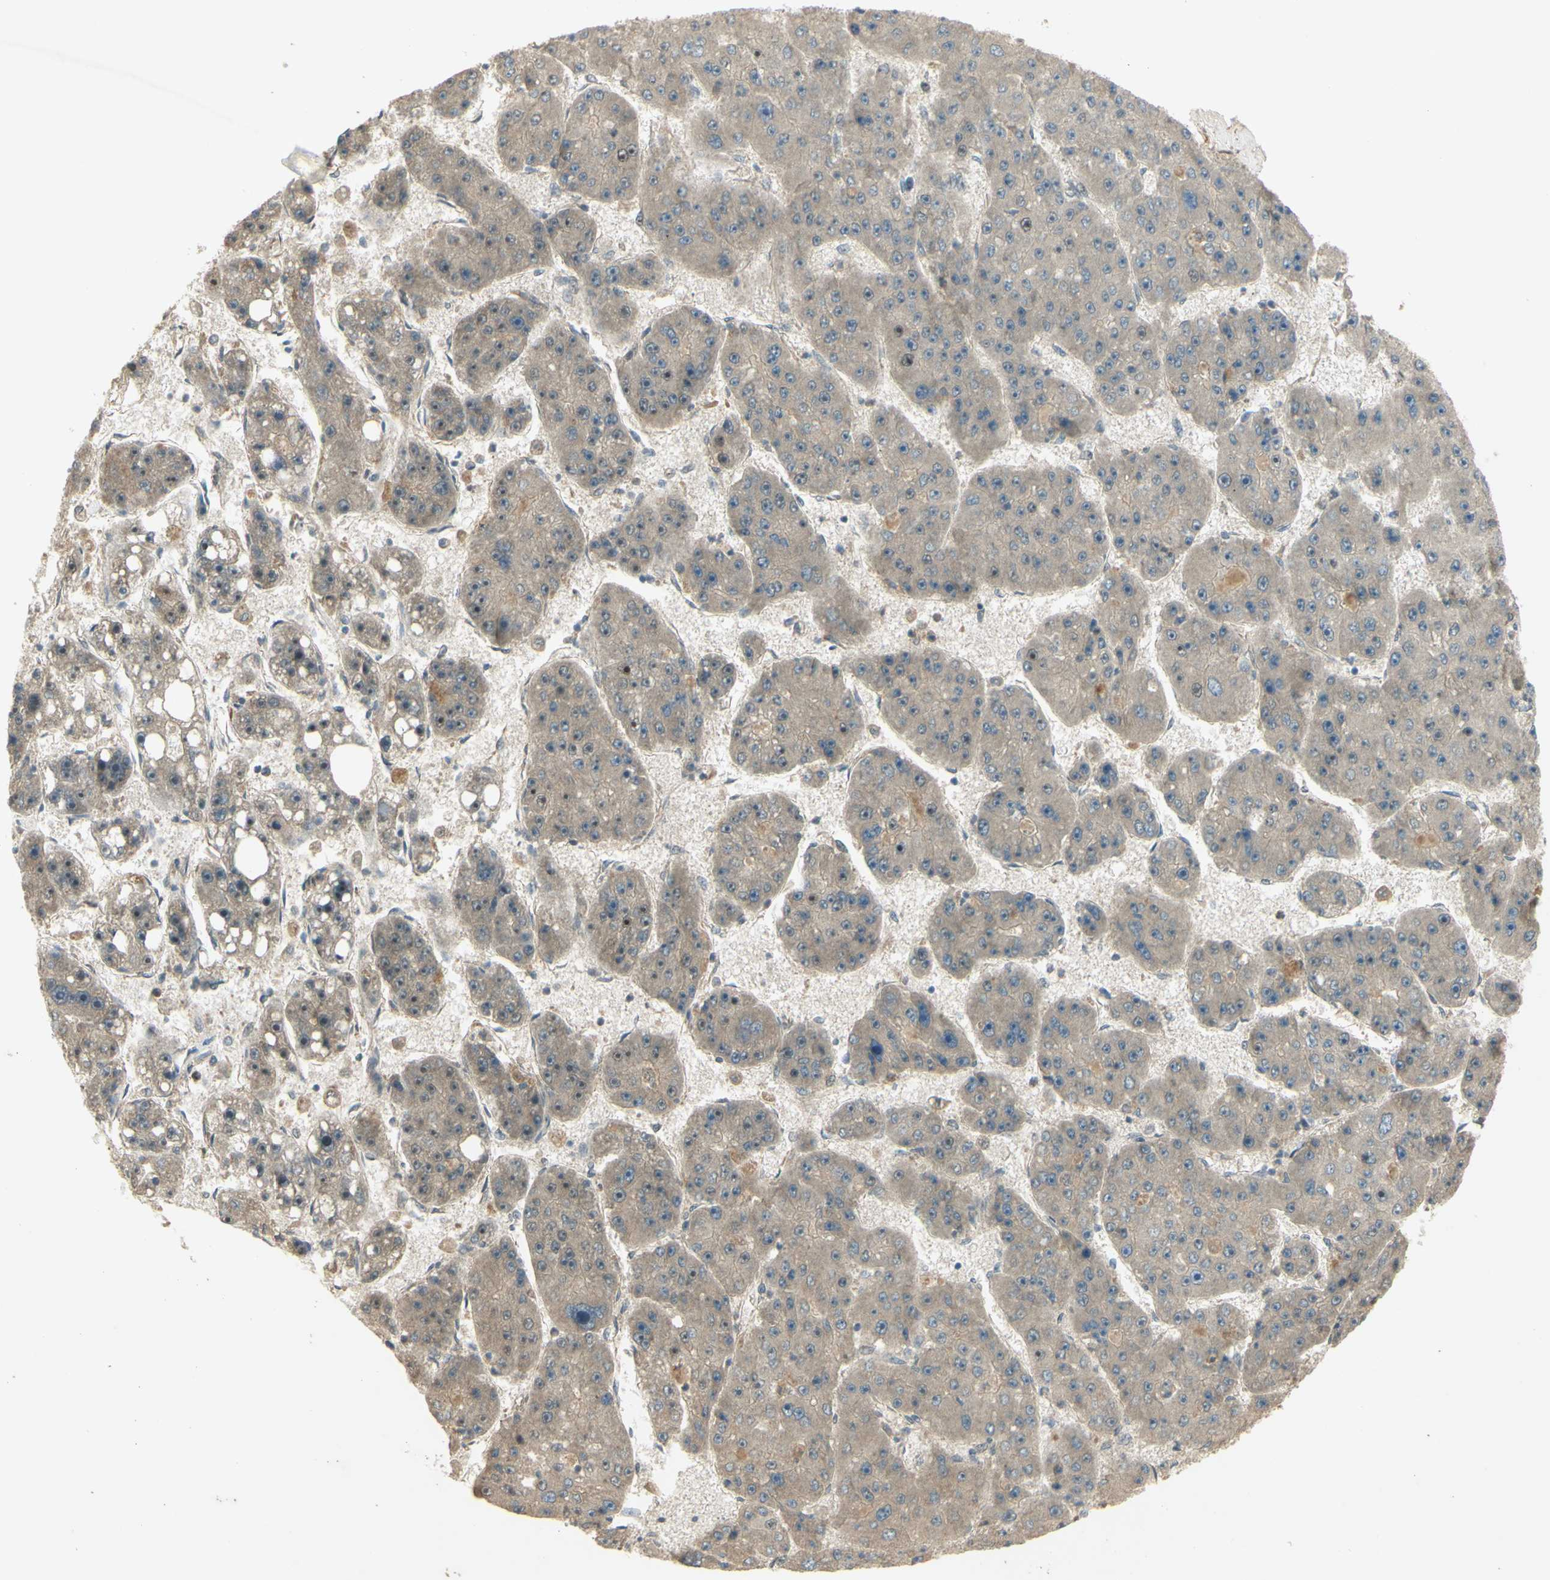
{"staining": {"intensity": "strong", "quantity": "<25%", "location": "nuclear"}, "tissue": "liver cancer", "cell_type": "Tumor cells", "image_type": "cancer", "snomed": [{"axis": "morphology", "description": "Carcinoma, Hepatocellular, NOS"}, {"axis": "topography", "description": "Liver"}], "caption": "Liver hepatocellular carcinoma stained with immunohistochemistry (IHC) reveals strong nuclear expression in approximately <25% of tumor cells.", "gene": "RAD18", "patient": {"sex": "female", "age": 61}}